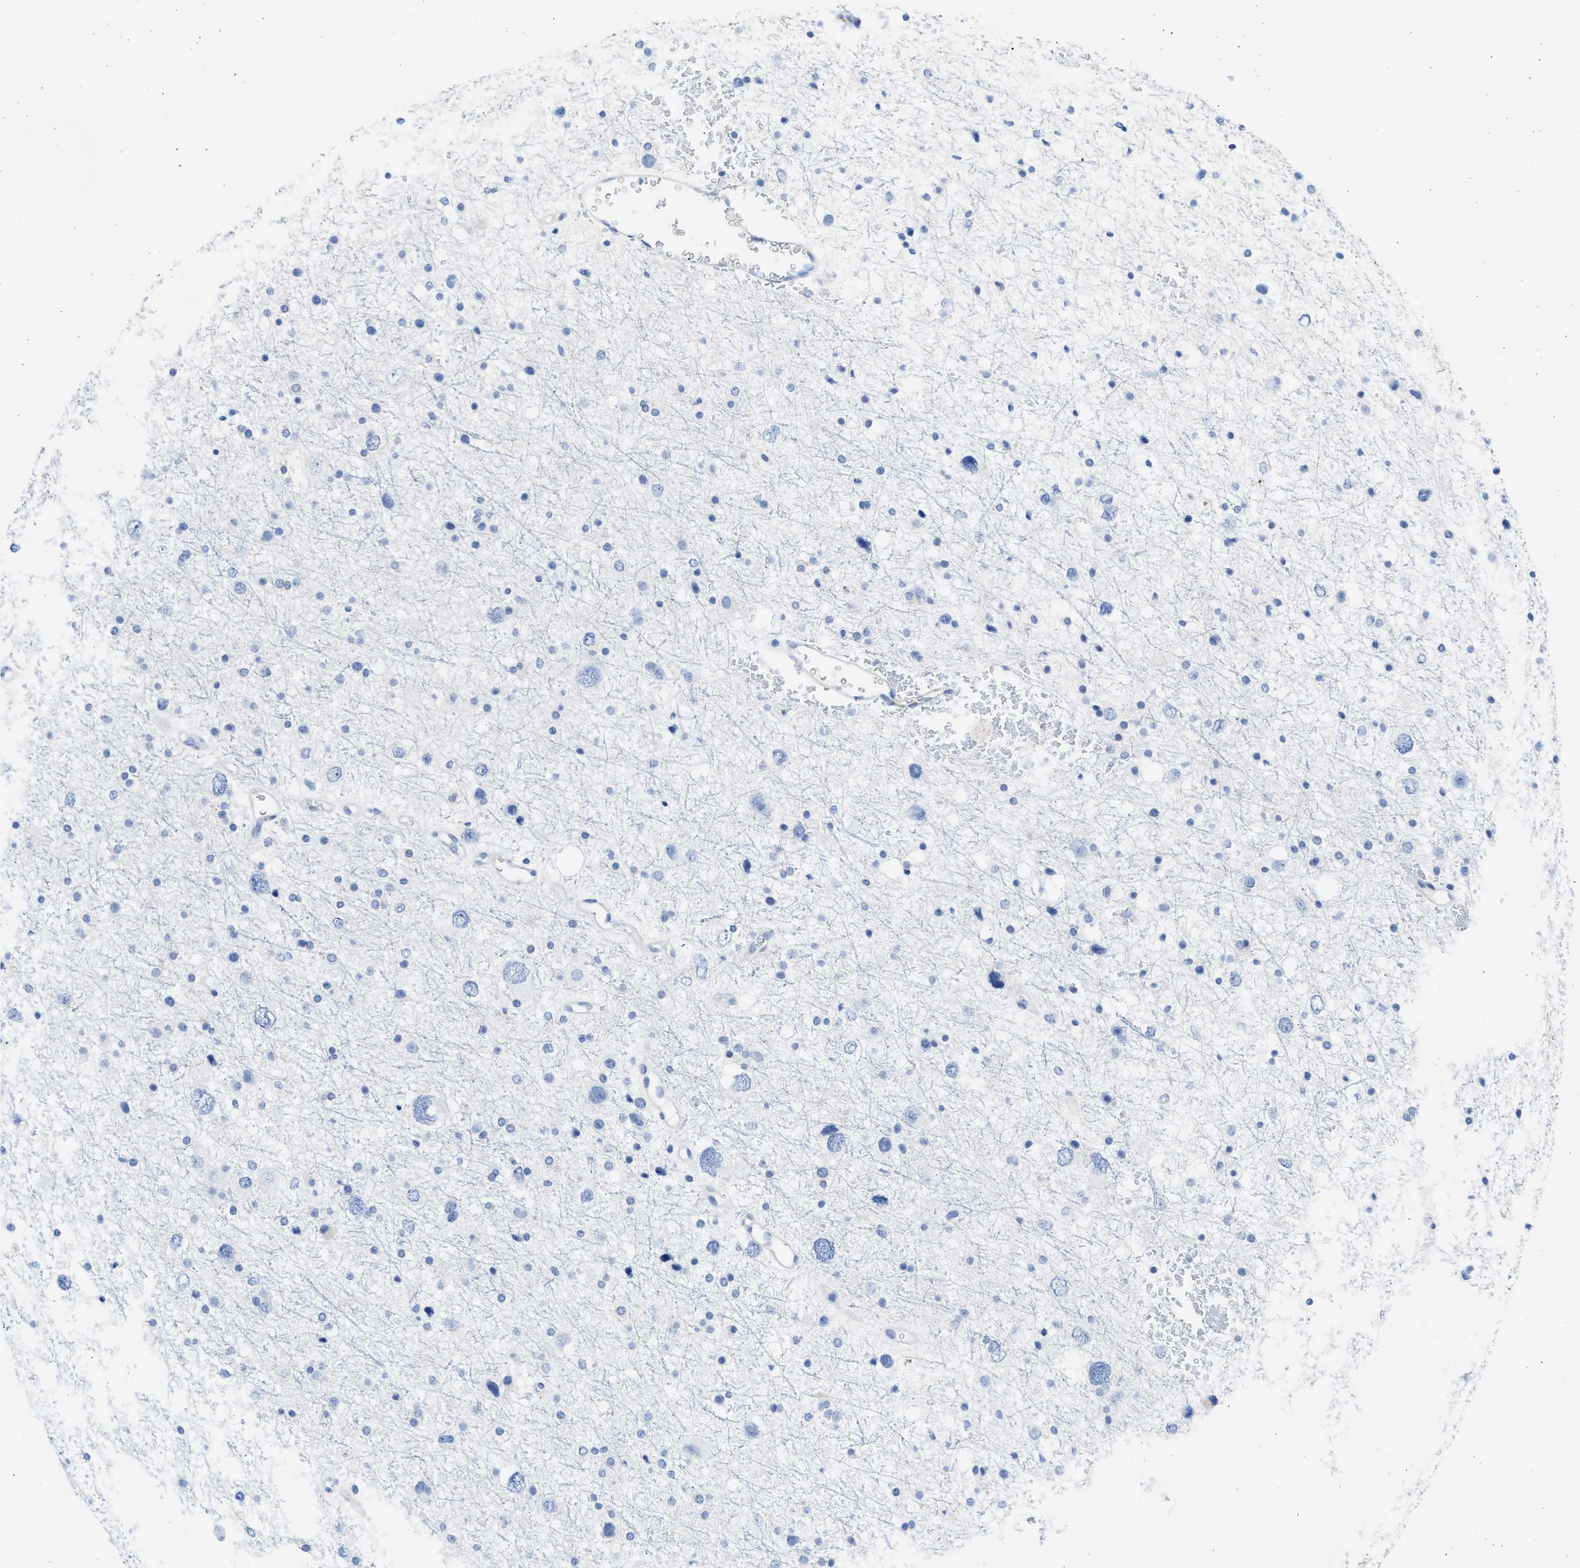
{"staining": {"intensity": "negative", "quantity": "none", "location": "none"}, "tissue": "glioma", "cell_type": "Tumor cells", "image_type": "cancer", "snomed": [{"axis": "morphology", "description": "Glioma, malignant, Low grade"}, {"axis": "topography", "description": "Brain"}], "caption": "Tumor cells are negative for protein expression in human glioma.", "gene": "SPATA3", "patient": {"sex": "female", "age": 37}}